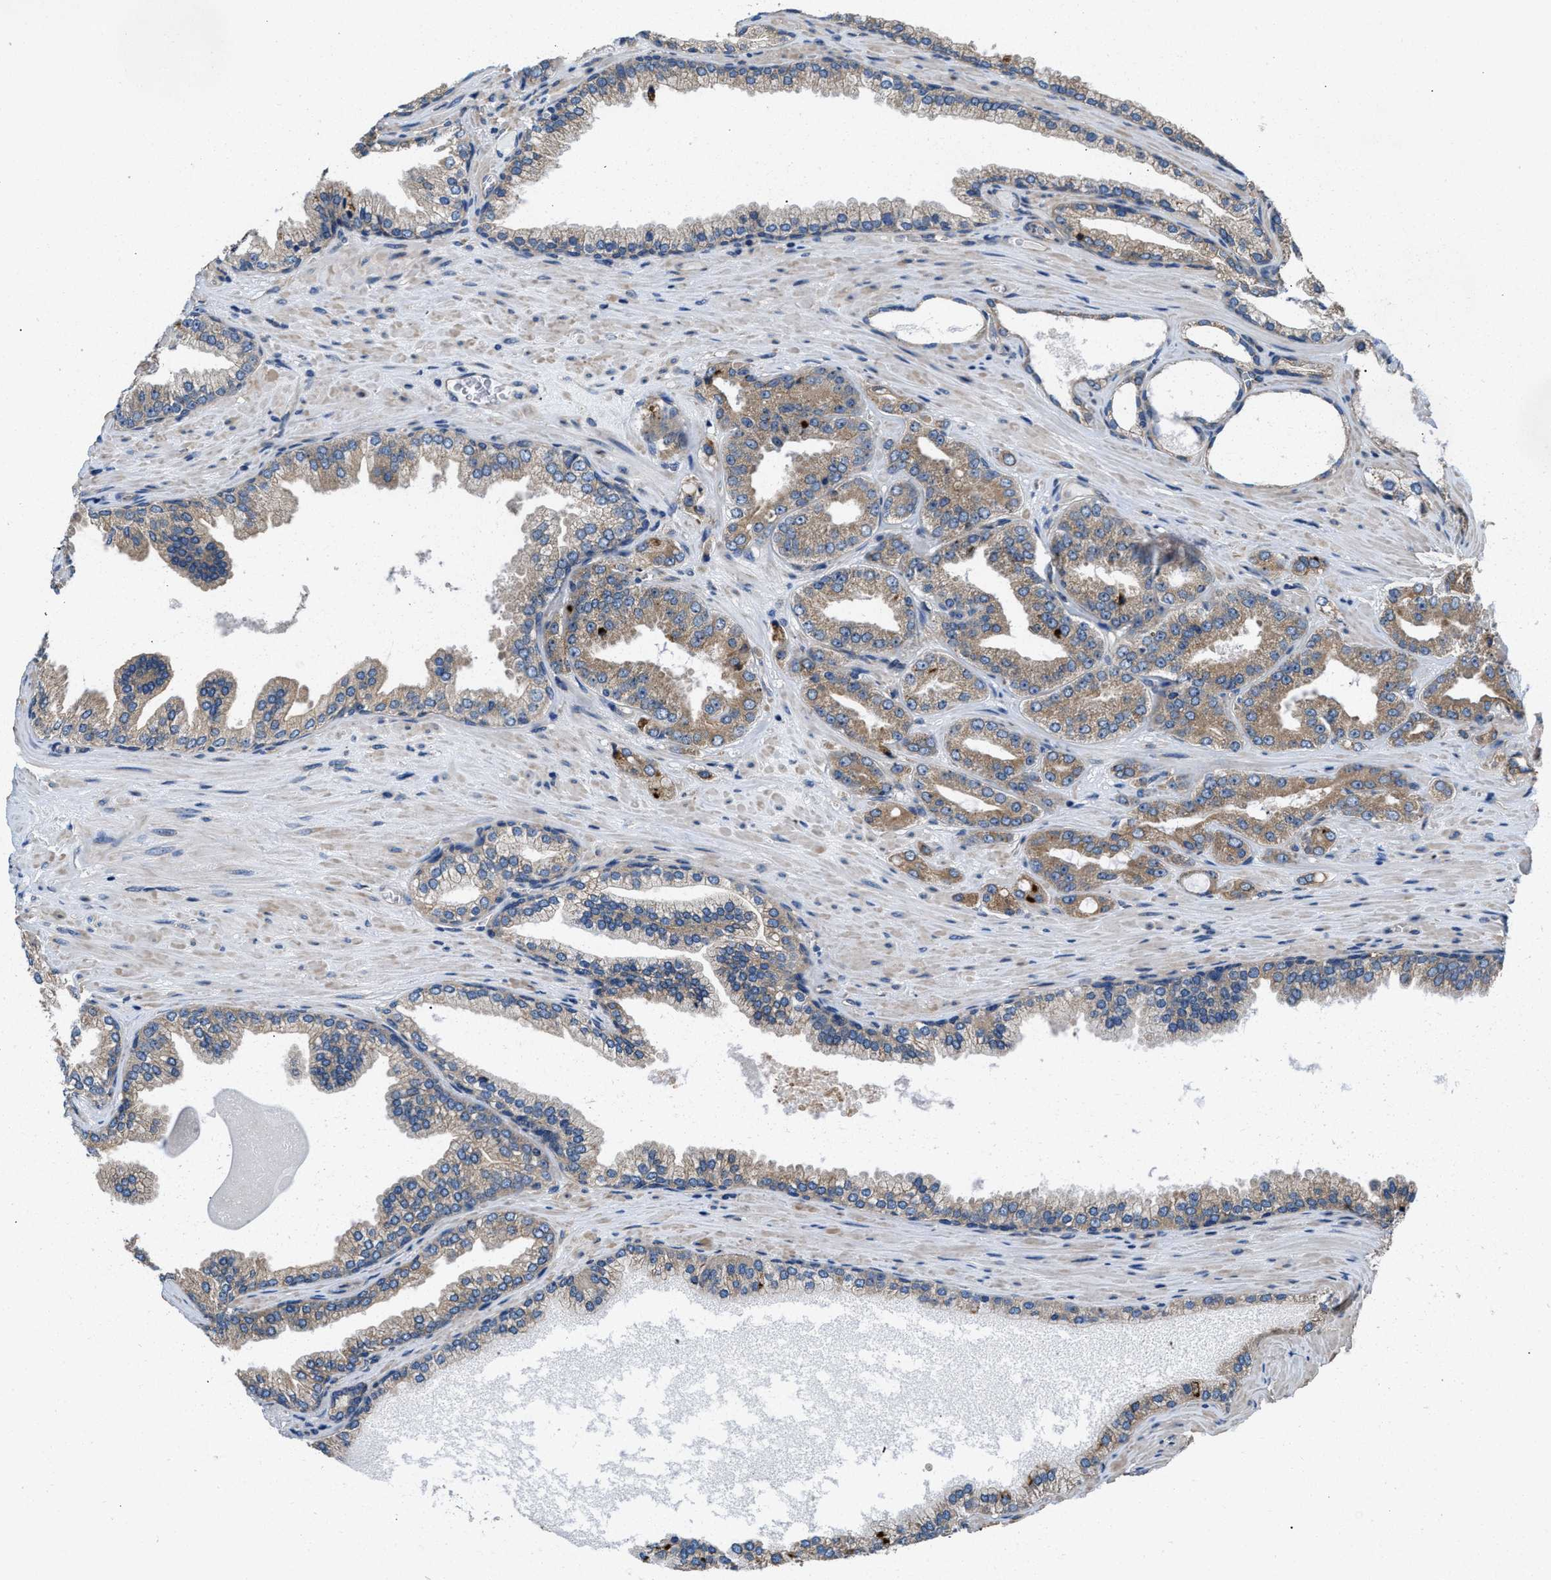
{"staining": {"intensity": "moderate", "quantity": ">75%", "location": "cytoplasmic/membranous"}, "tissue": "prostate cancer", "cell_type": "Tumor cells", "image_type": "cancer", "snomed": [{"axis": "morphology", "description": "Adenocarcinoma, High grade"}, {"axis": "topography", "description": "Prostate"}], "caption": "Protein staining of prostate cancer tissue reveals moderate cytoplasmic/membranous staining in about >75% of tumor cells.", "gene": "CEP128", "patient": {"sex": "male", "age": 71}}